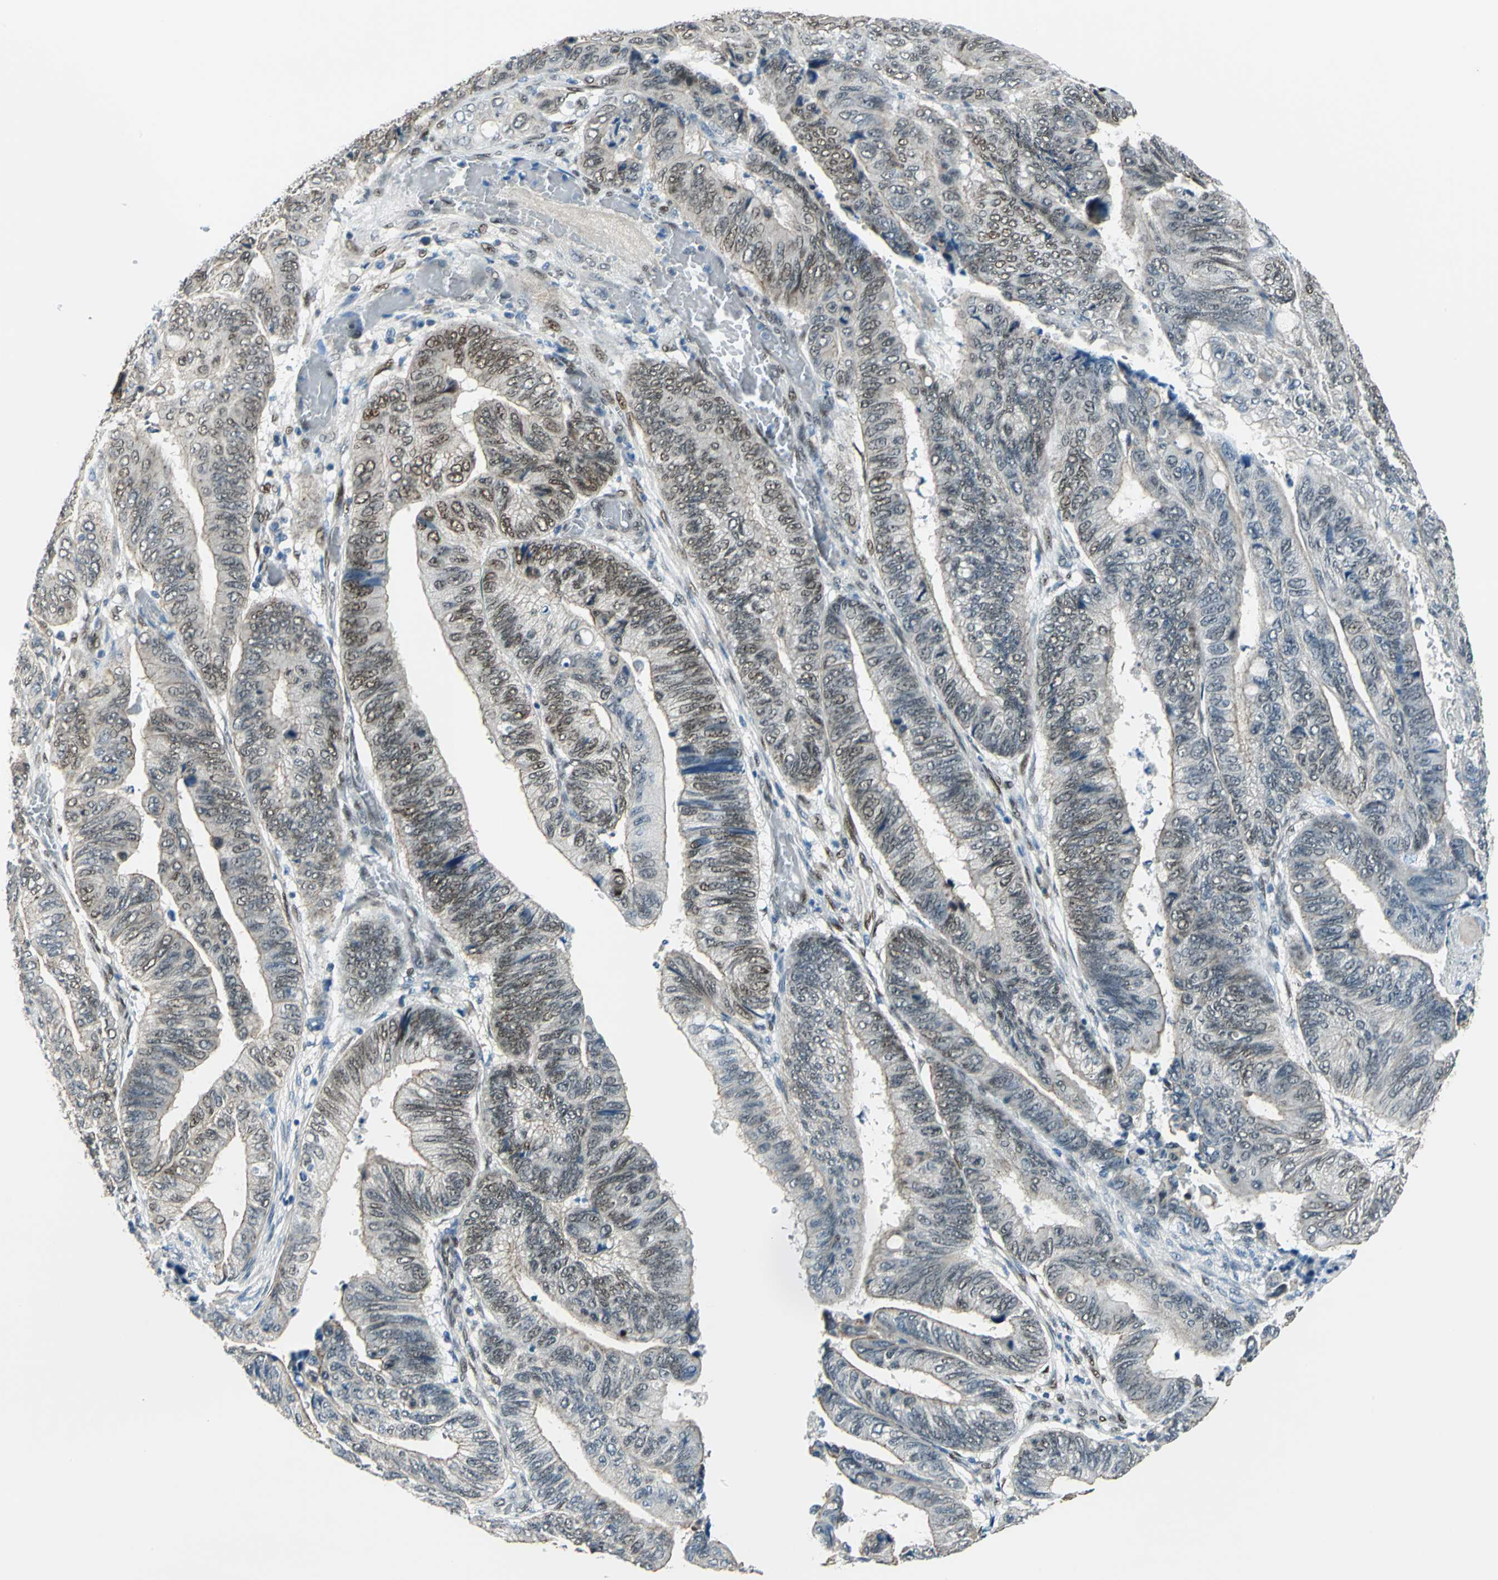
{"staining": {"intensity": "moderate", "quantity": "25%-75%", "location": "cytoplasmic/membranous,nuclear"}, "tissue": "colorectal cancer", "cell_type": "Tumor cells", "image_type": "cancer", "snomed": [{"axis": "morphology", "description": "Normal tissue, NOS"}, {"axis": "morphology", "description": "Adenocarcinoma, NOS"}, {"axis": "topography", "description": "Rectum"}, {"axis": "topography", "description": "Peripheral nerve tissue"}], "caption": "Moderate cytoplasmic/membranous and nuclear expression is identified in approximately 25%-75% of tumor cells in adenocarcinoma (colorectal). The staining is performed using DAB brown chromogen to label protein expression. The nuclei are counter-stained blue using hematoxylin.", "gene": "NFIA", "patient": {"sex": "male", "age": 92}}